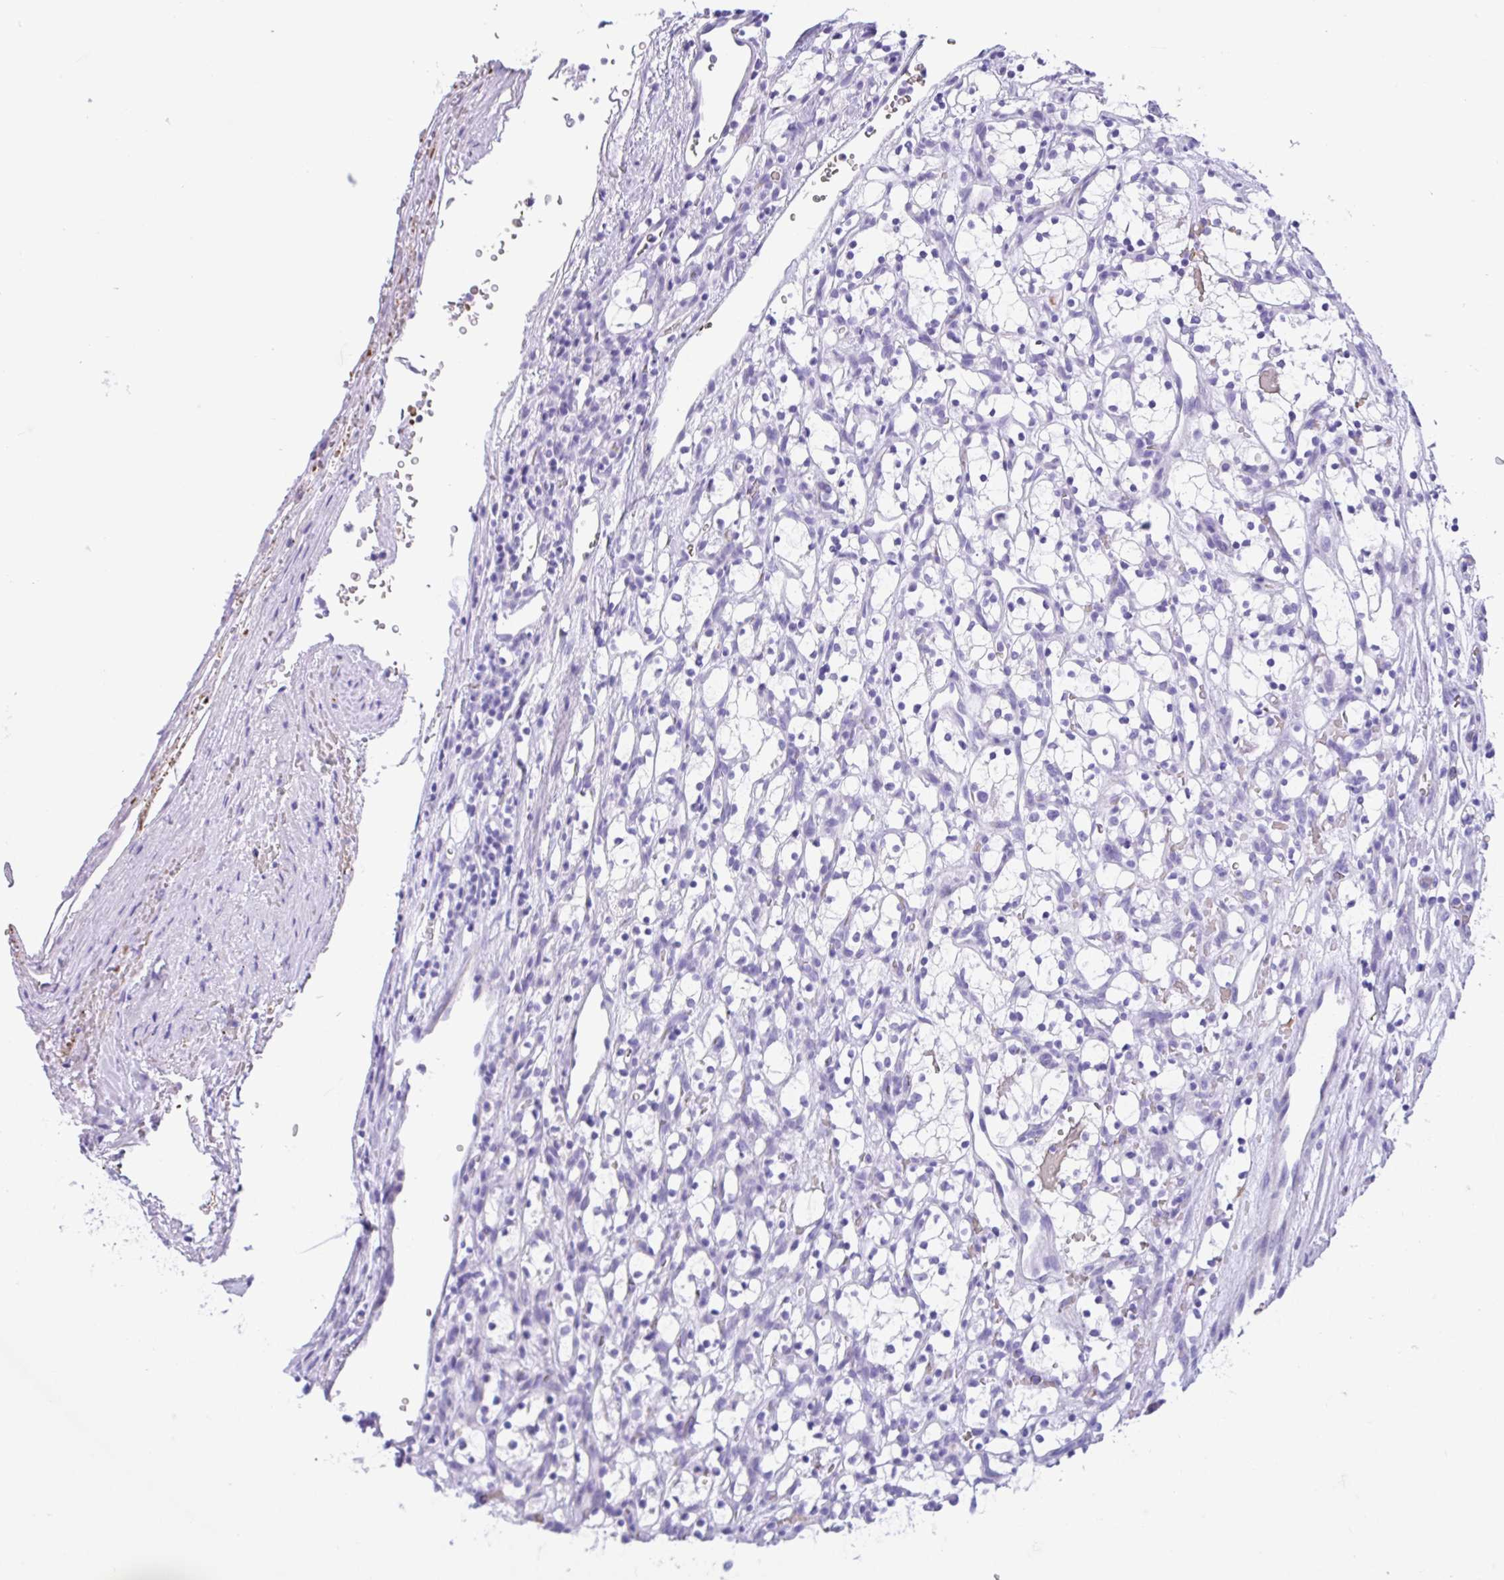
{"staining": {"intensity": "negative", "quantity": "none", "location": "none"}, "tissue": "renal cancer", "cell_type": "Tumor cells", "image_type": "cancer", "snomed": [{"axis": "morphology", "description": "Adenocarcinoma, NOS"}, {"axis": "topography", "description": "Kidney"}], "caption": "DAB immunohistochemical staining of renal cancer (adenocarcinoma) shows no significant expression in tumor cells.", "gene": "TMEM79", "patient": {"sex": "female", "age": 69}}